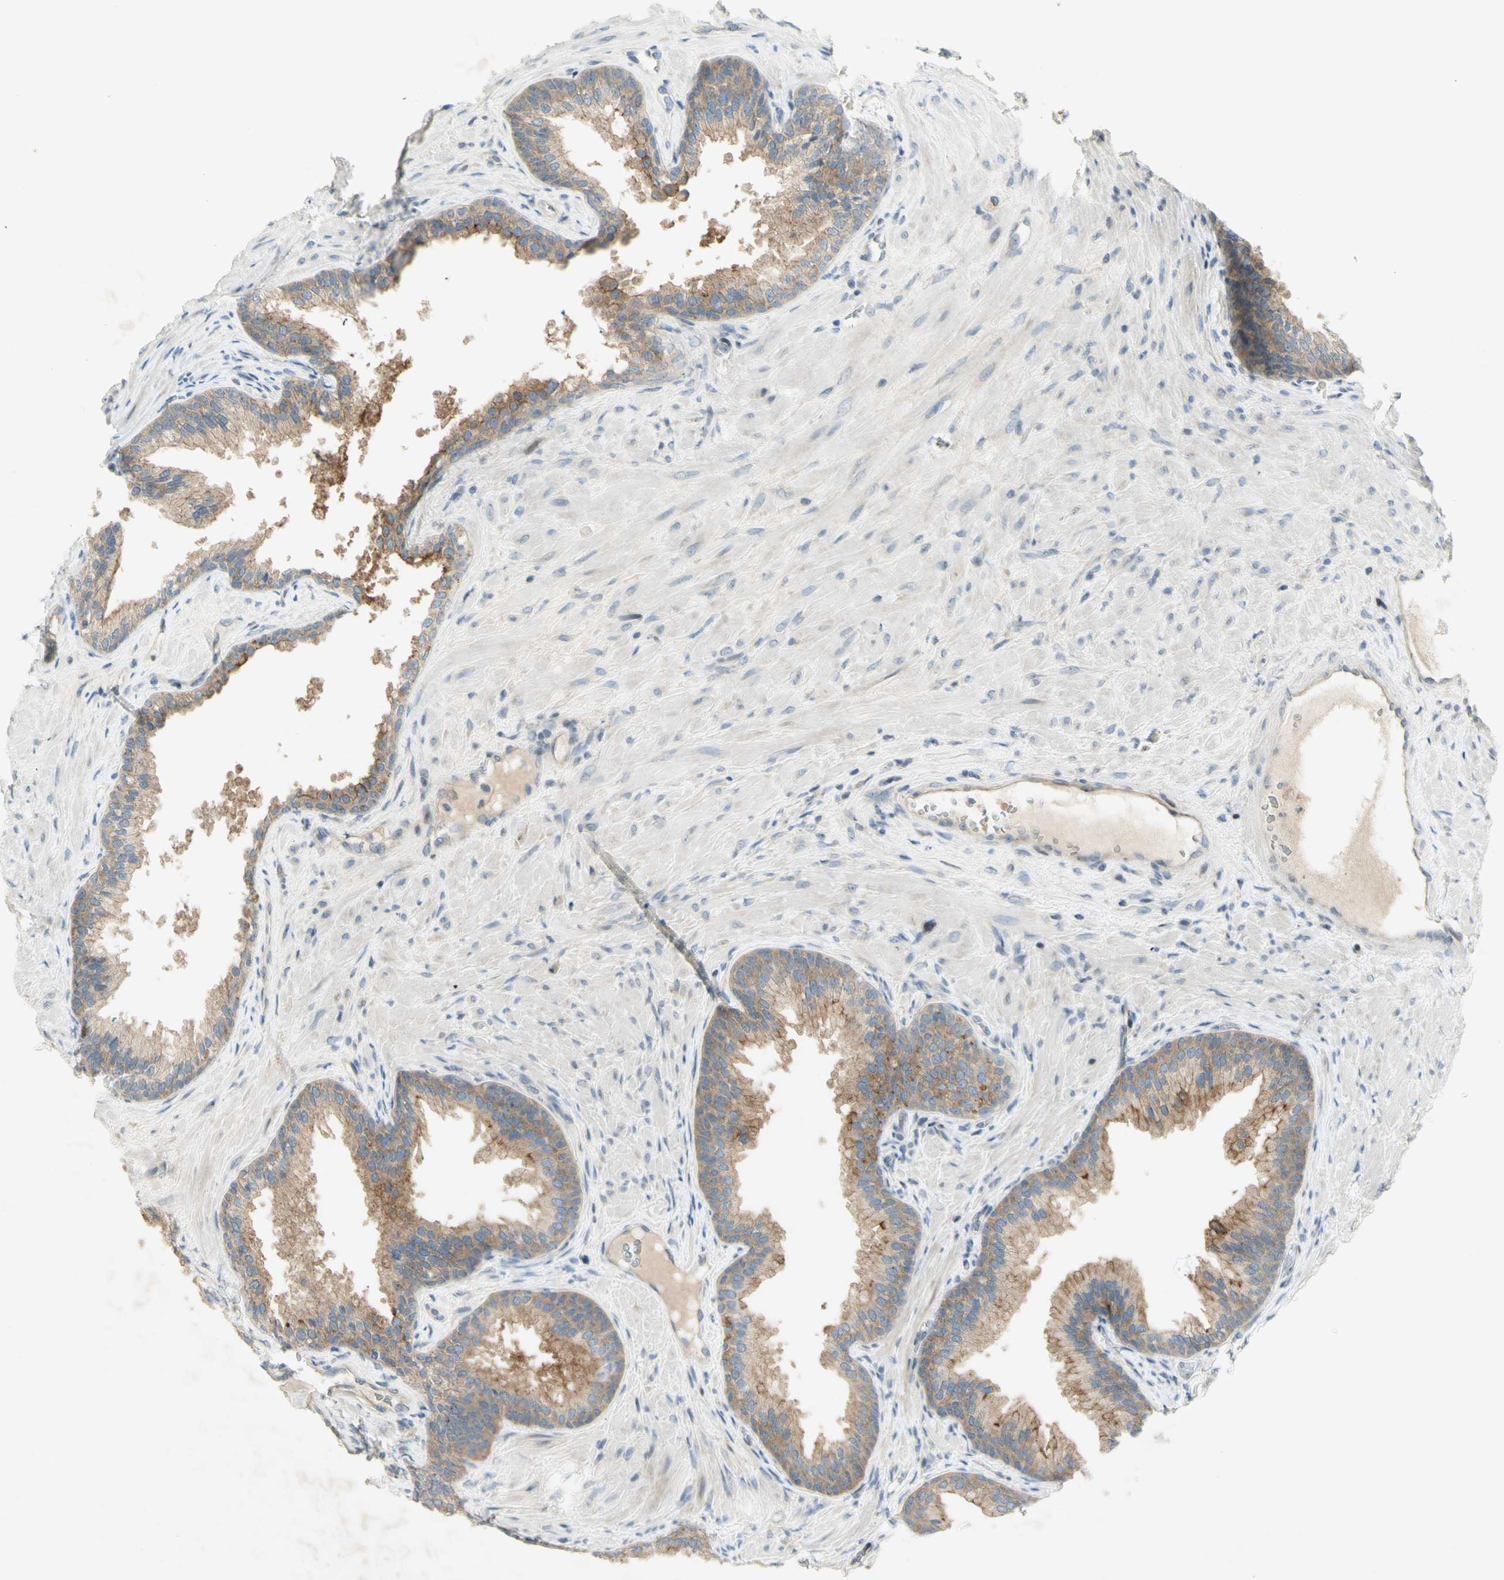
{"staining": {"intensity": "moderate", "quantity": ">75%", "location": "cytoplasmic/membranous"}, "tissue": "prostate", "cell_type": "Glandular cells", "image_type": "normal", "snomed": [{"axis": "morphology", "description": "Normal tissue, NOS"}, {"axis": "topography", "description": "Prostate"}], "caption": "A high-resolution histopathology image shows immunohistochemistry (IHC) staining of normal prostate, which displays moderate cytoplasmic/membranous positivity in about >75% of glandular cells.", "gene": "ETF1", "patient": {"sex": "male", "age": 76}}